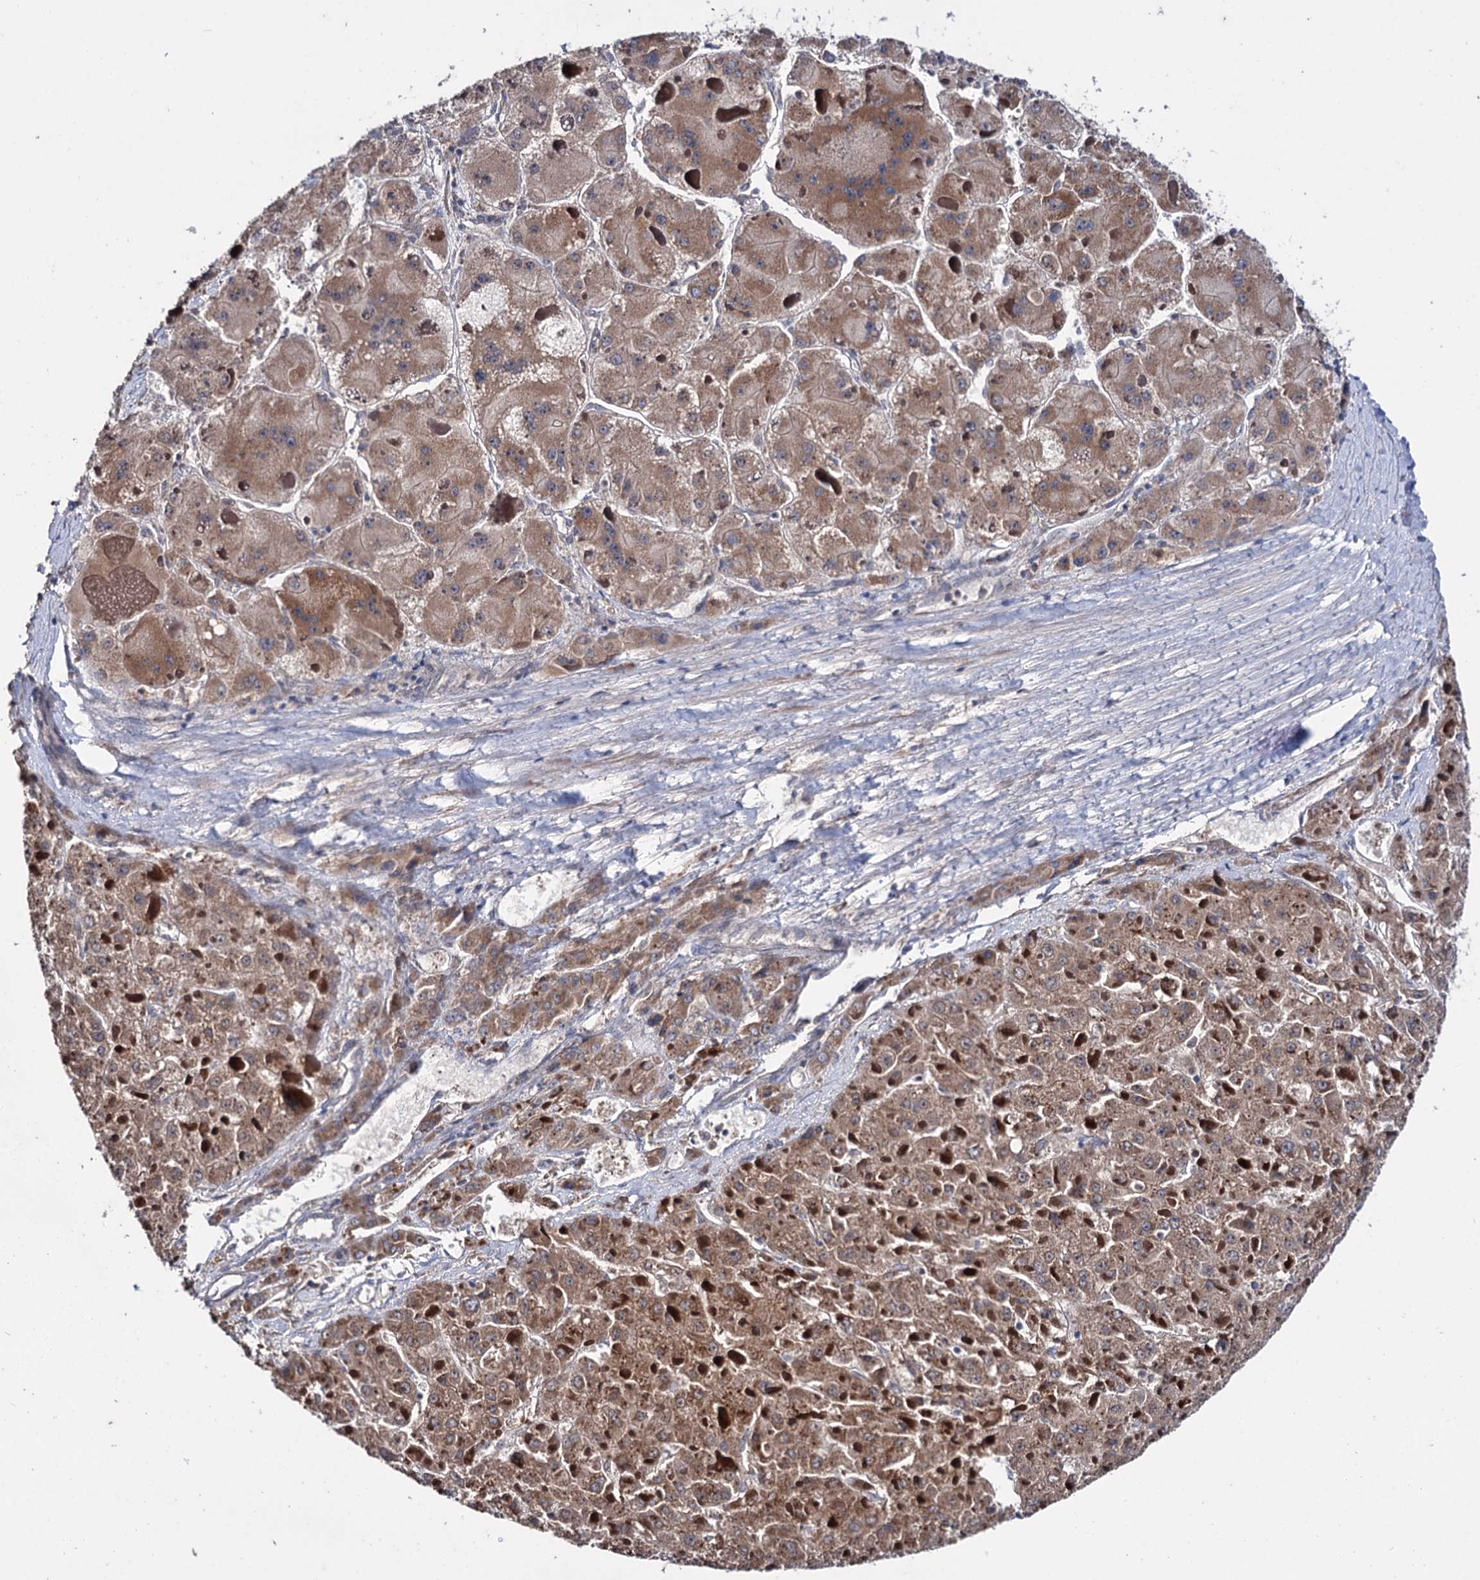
{"staining": {"intensity": "strong", "quantity": ">75%", "location": "cytoplasmic/membranous"}, "tissue": "liver cancer", "cell_type": "Tumor cells", "image_type": "cancer", "snomed": [{"axis": "morphology", "description": "Carcinoma, Hepatocellular, NOS"}, {"axis": "topography", "description": "Liver"}], "caption": "IHC photomicrograph of neoplastic tissue: human hepatocellular carcinoma (liver) stained using immunohistochemistry (IHC) displays high levels of strong protein expression localized specifically in the cytoplasmic/membranous of tumor cells, appearing as a cytoplasmic/membranous brown color.", "gene": "CLPB", "patient": {"sex": "female", "age": 73}}